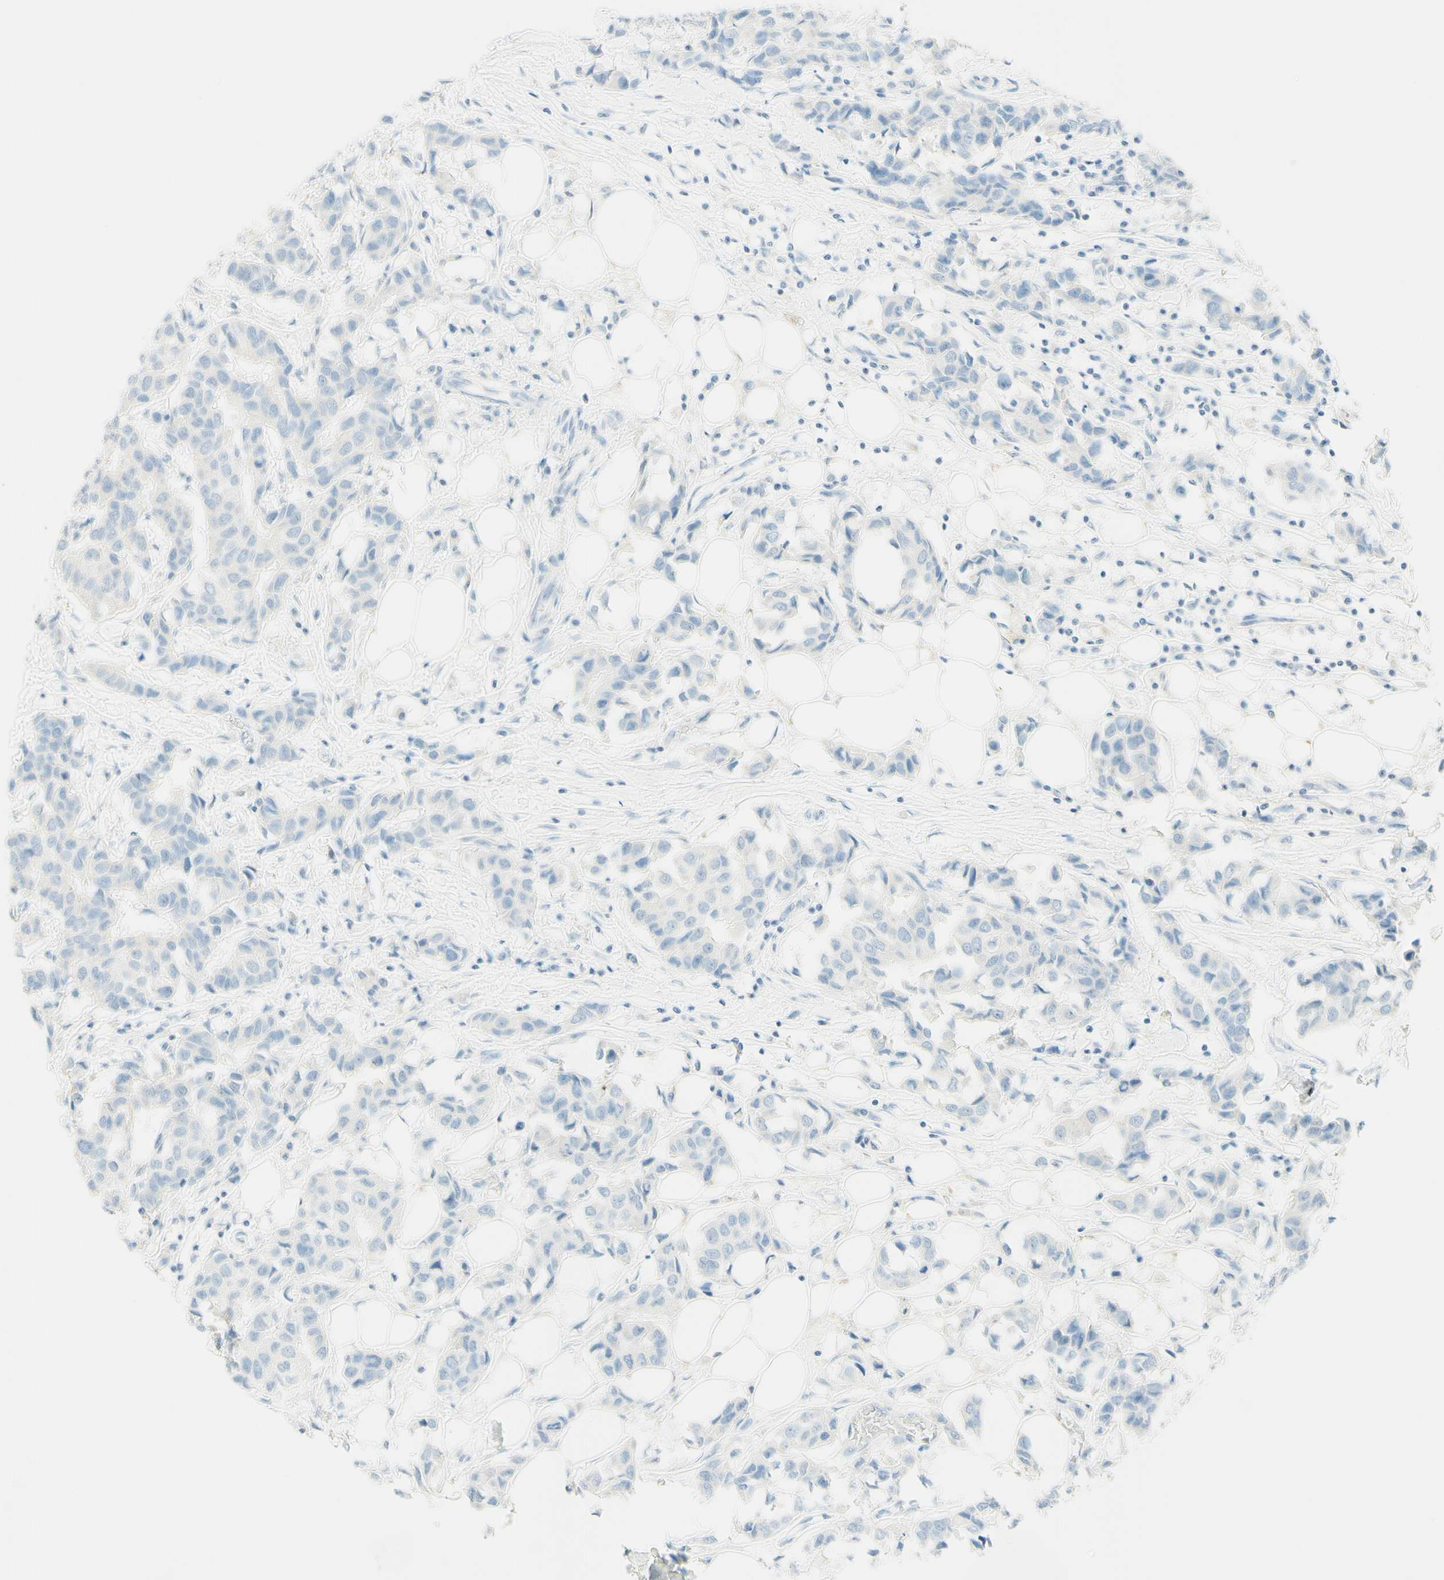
{"staining": {"intensity": "negative", "quantity": "none", "location": "none"}, "tissue": "breast cancer", "cell_type": "Tumor cells", "image_type": "cancer", "snomed": [{"axis": "morphology", "description": "Duct carcinoma"}, {"axis": "topography", "description": "Breast"}], "caption": "Immunohistochemical staining of breast cancer (infiltrating ductal carcinoma) exhibits no significant positivity in tumor cells.", "gene": "FMR1NB", "patient": {"sex": "female", "age": 80}}